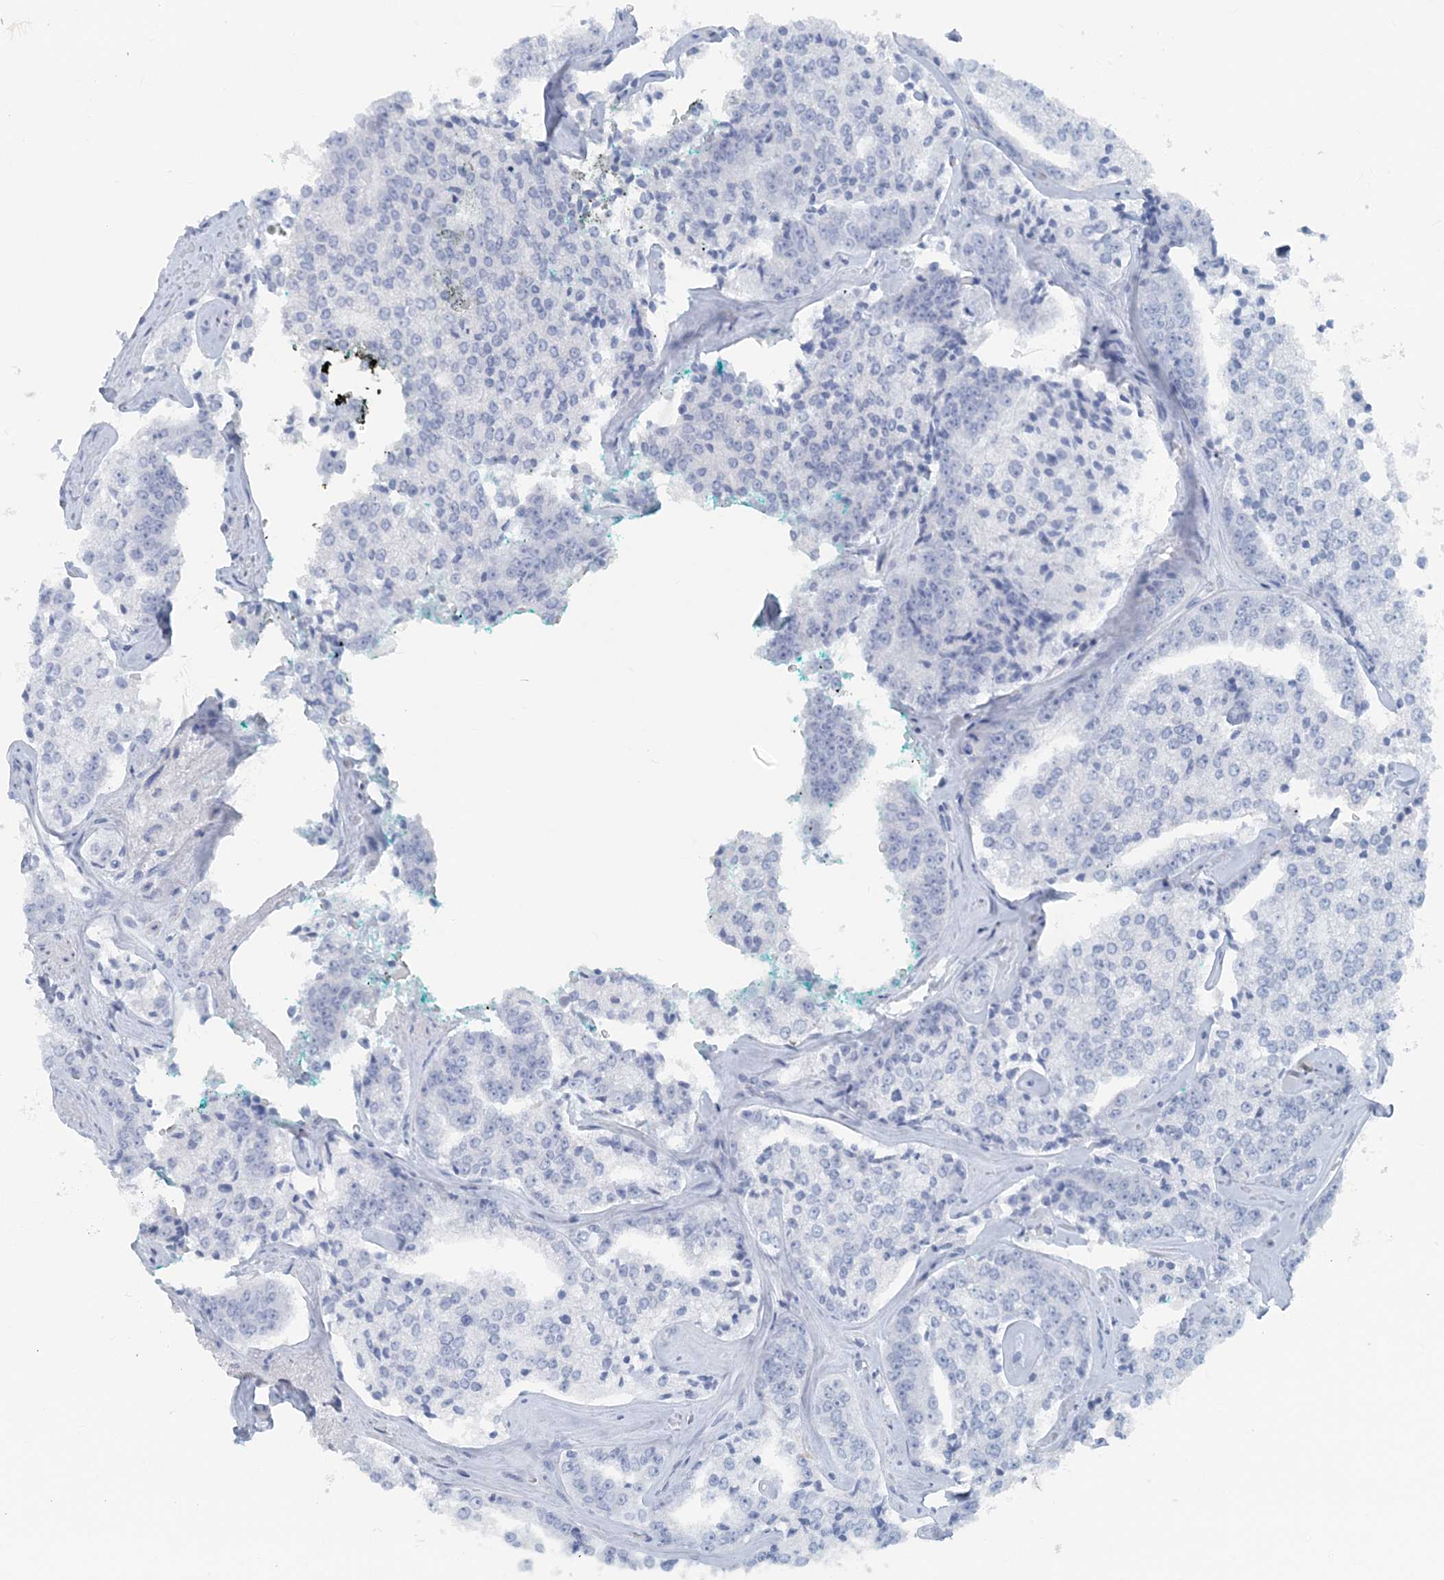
{"staining": {"intensity": "negative", "quantity": "none", "location": "none"}, "tissue": "prostate cancer", "cell_type": "Tumor cells", "image_type": "cancer", "snomed": [{"axis": "morphology", "description": "Adenocarcinoma, High grade"}, {"axis": "topography", "description": "Prostate"}], "caption": "Tumor cells are negative for protein expression in human high-grade adenocarcinoma (prostate).", "gene": "ATP11A", "patient": {"sex": "male", "age": 71}}